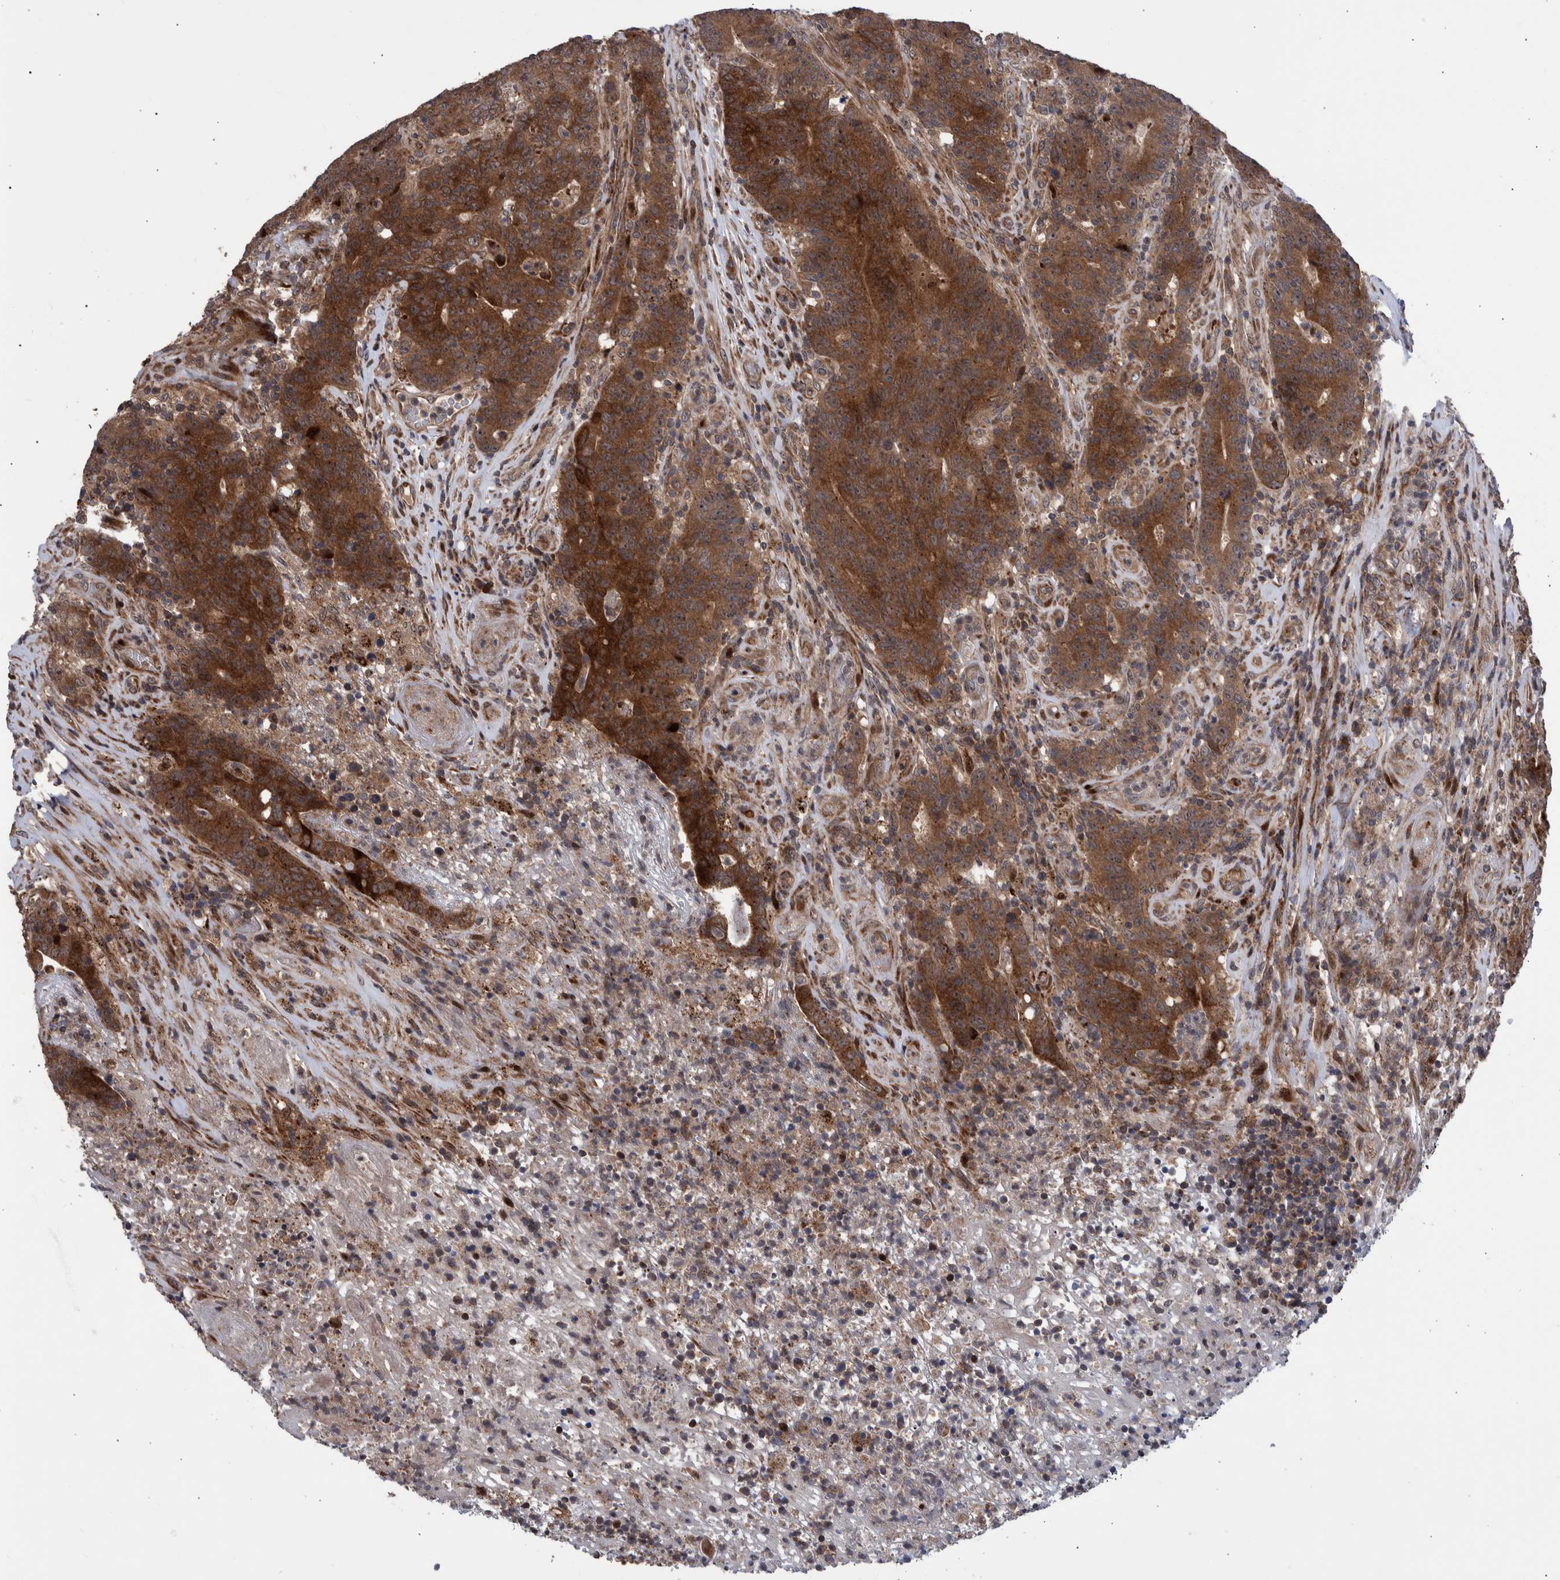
{"staining": {"intensity": "strong", "quantity": ">75%", "location": "cytoplasmic/membranous"}, "tissue": "colorectal cancer", "cell_type": "Tumor cells", "image_type": "cancer", "snomed": [{"axis": "morphology", "description": "Normal tissue, NOS"}, {"axis": "morphology", "description": "Adenocarcinoma, NOS"}, {"axis": "topography", "description": "Colon"}], "caption": "Immunohistochemical staining of adenocarcinoma (colorectal) displays high levels of strong cytoplasmic/membranous positivity in approximately >75% of tumor cells.", "gene": "SHISA6", "patient": {"sex": "female", "age": 75}}